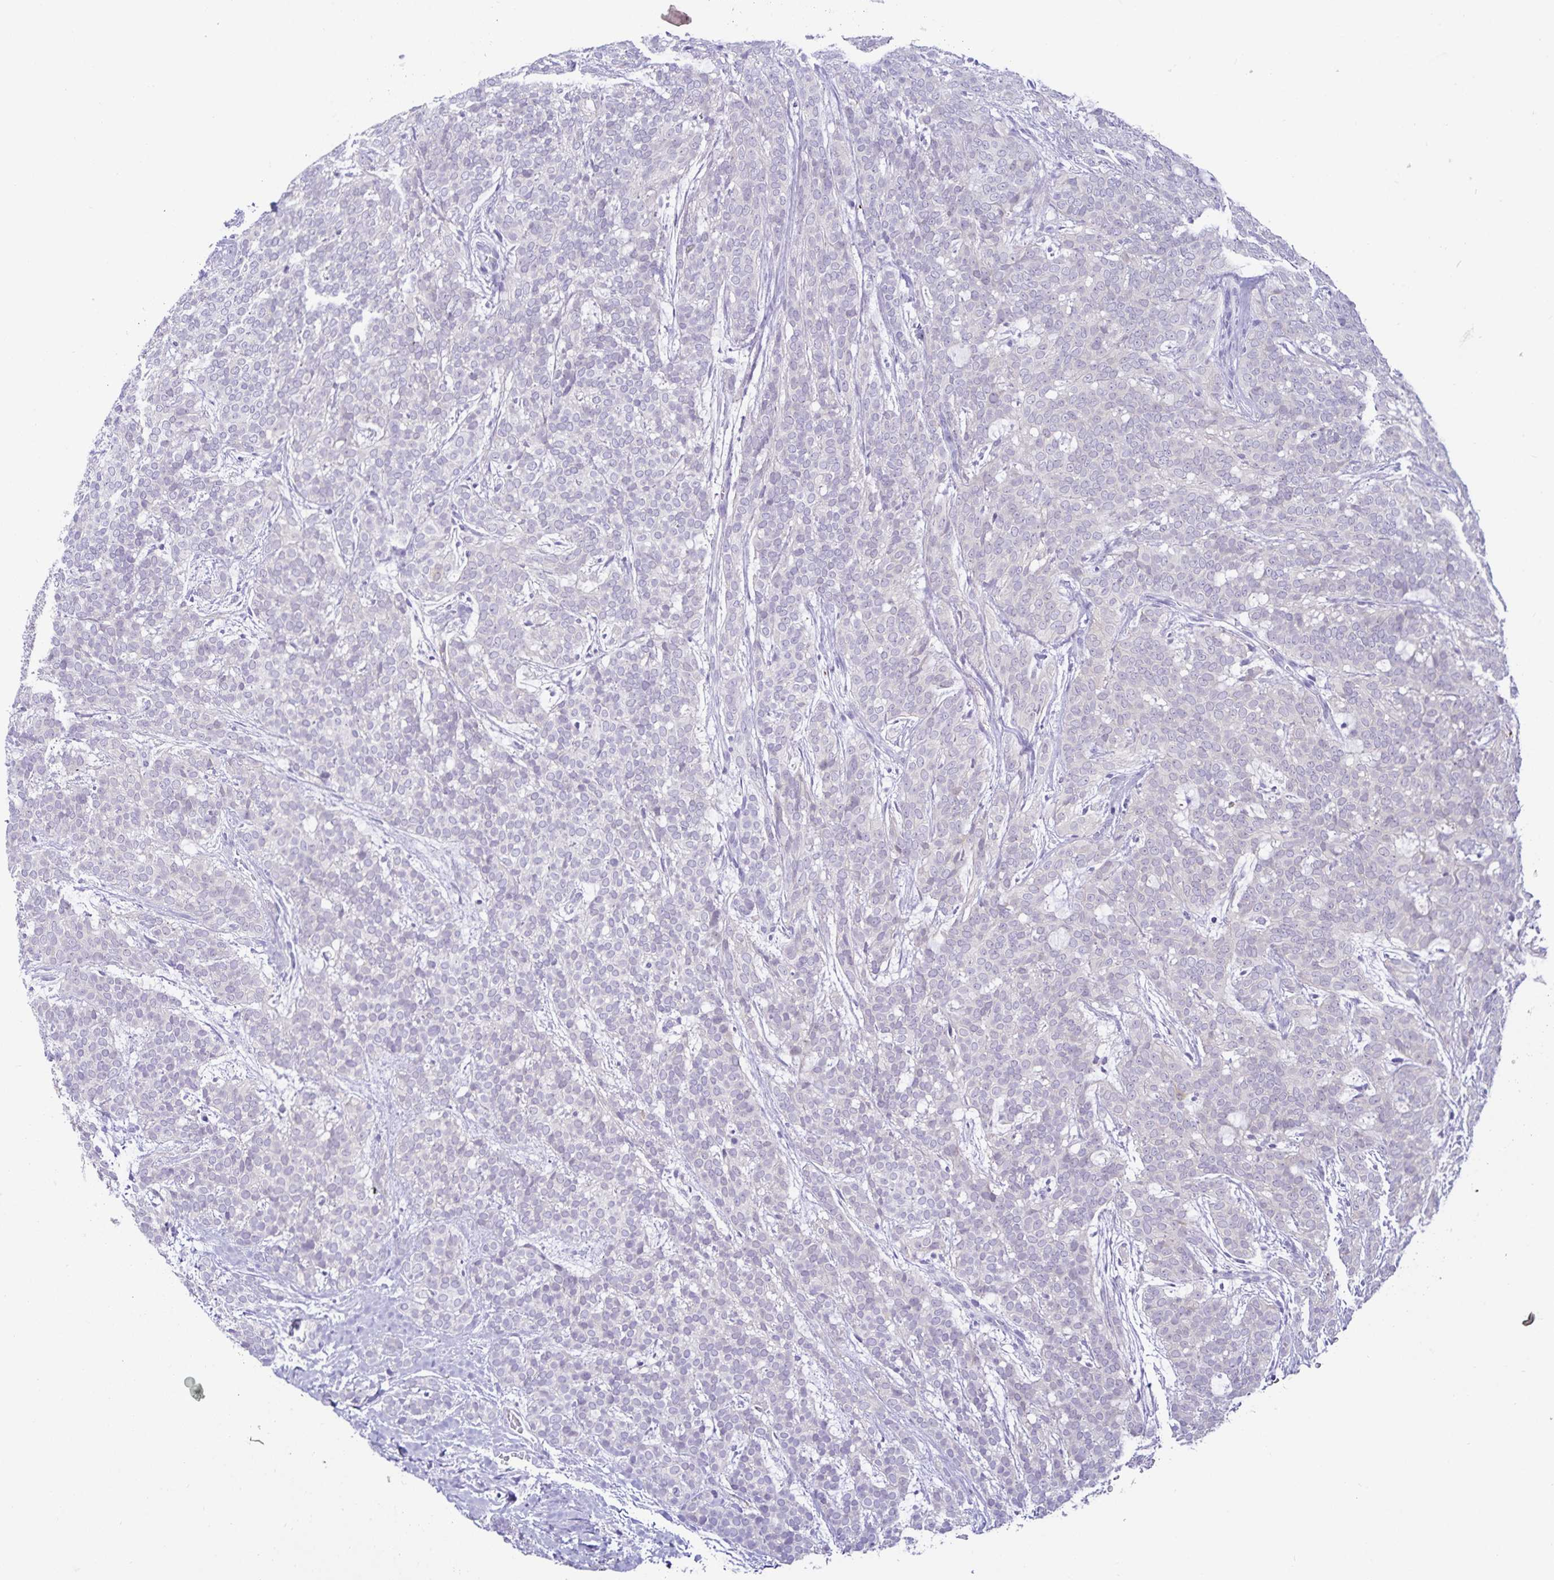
{"staining": {"intensity": "negative", "quantity": "none", "location": "none"}, "tissue": "head and neck cancer", "cell_type": "Tumor cells", "image_type": "cancer", "snomed": [{"axis": "morphology", "description": "Normal tissue, NOS"}, {"axis": "morphology", "description": "Adenocarcinoma, NOS"}, {"axis": "topography", "description": "Oral tissue"}, {"axis": "topography", "description": "Head-Neck"}], "caption": "Tumor cells are negative for brown protein staining in adenocarcinoma (head and neck).", "gene": "MON2", "patient": {"sex": "female", "age": 57}}